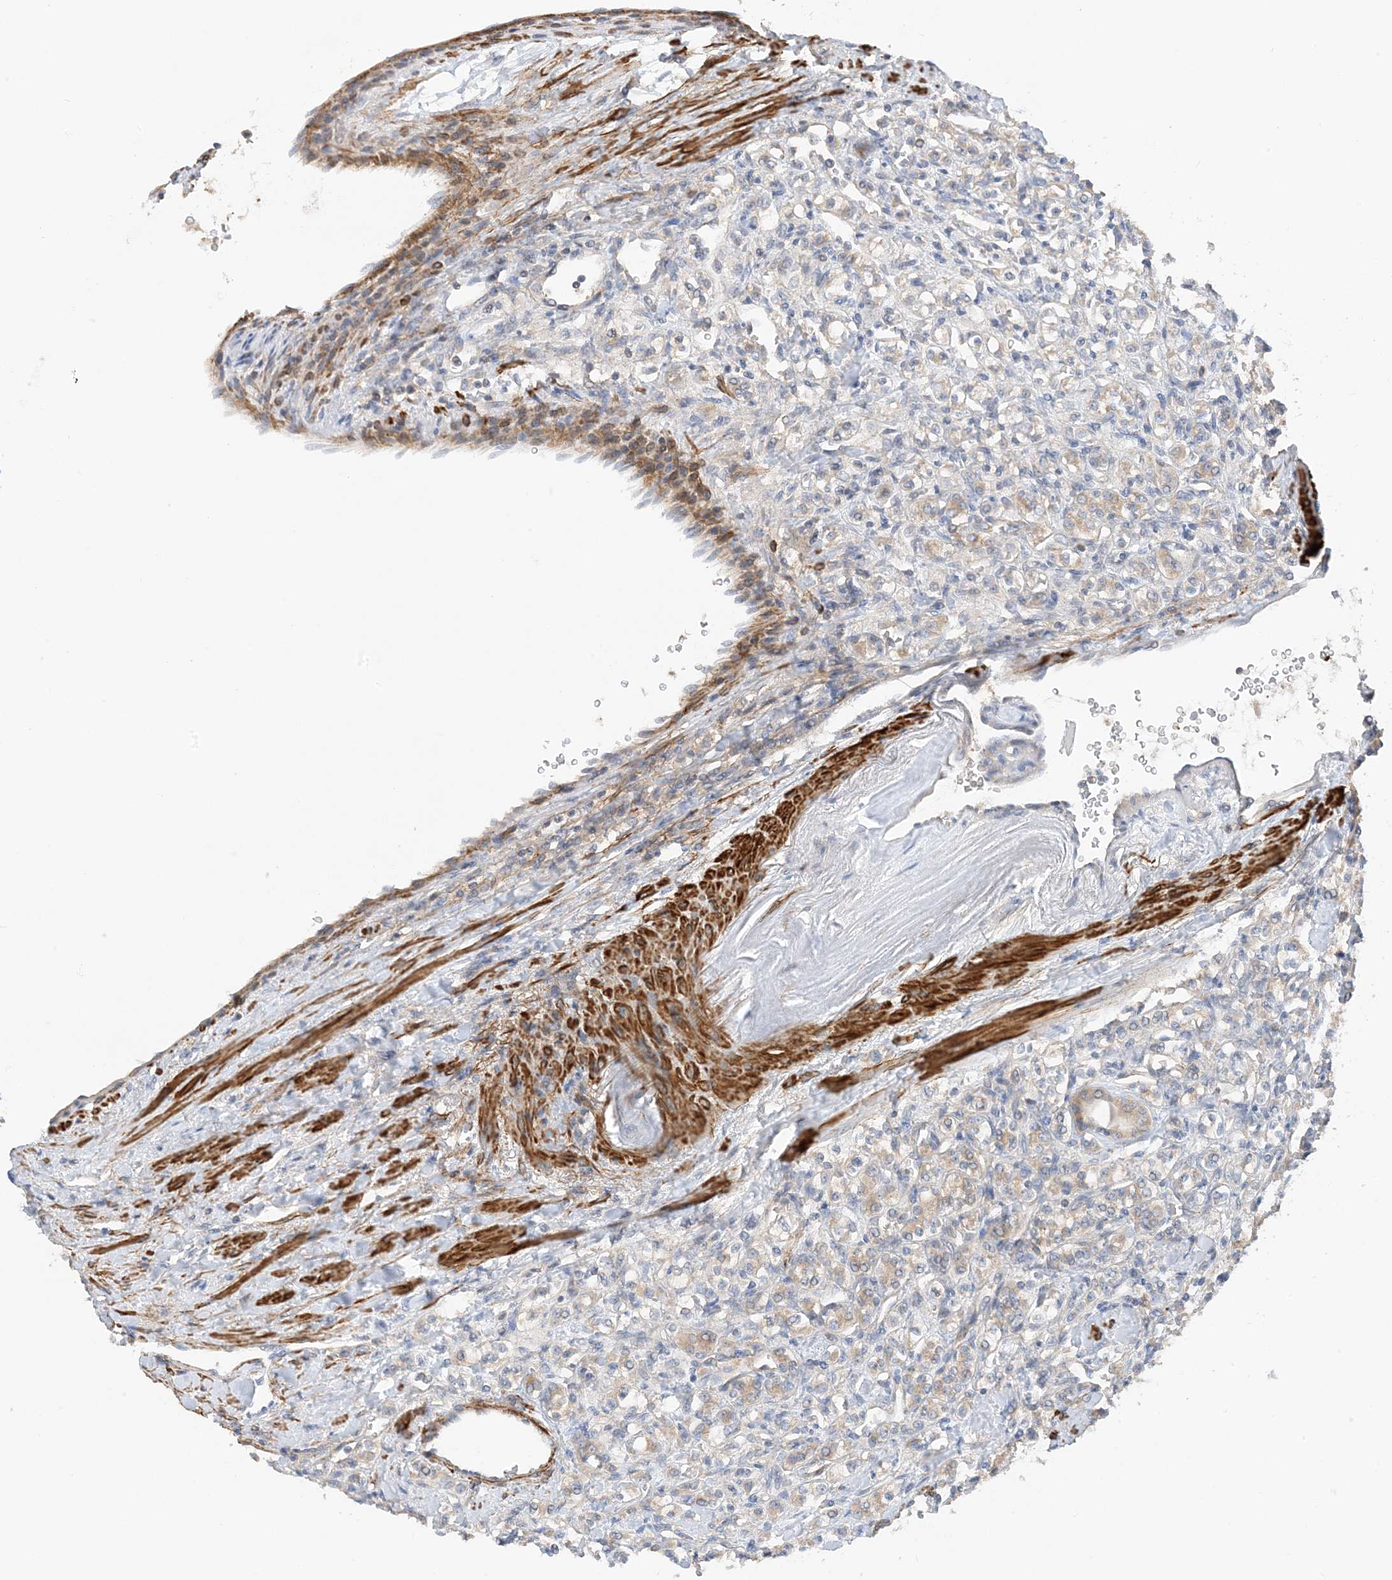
{"staining": {"intensity": "weak", "quantity": "25%-75%", "location": "cytoplasmic/membranous"}, "tissue": "renal cancer", "cell_type": "Tumor cells", "image_type": "cancer", "snomed": [{"axis": "morphology", "description": "Adenocarcinoma, NOS"}, {"axis": "topography", "description": "Kidney"}], "caption": "Human adenocarcinoma (renal) stained for a protein (brown) reveals weak cytoplasmic/membranous positive positivity in about 25%-75% of tumor cells.", "gene": "KIFBP", "patient": {"sex": "male", "age": 77}}